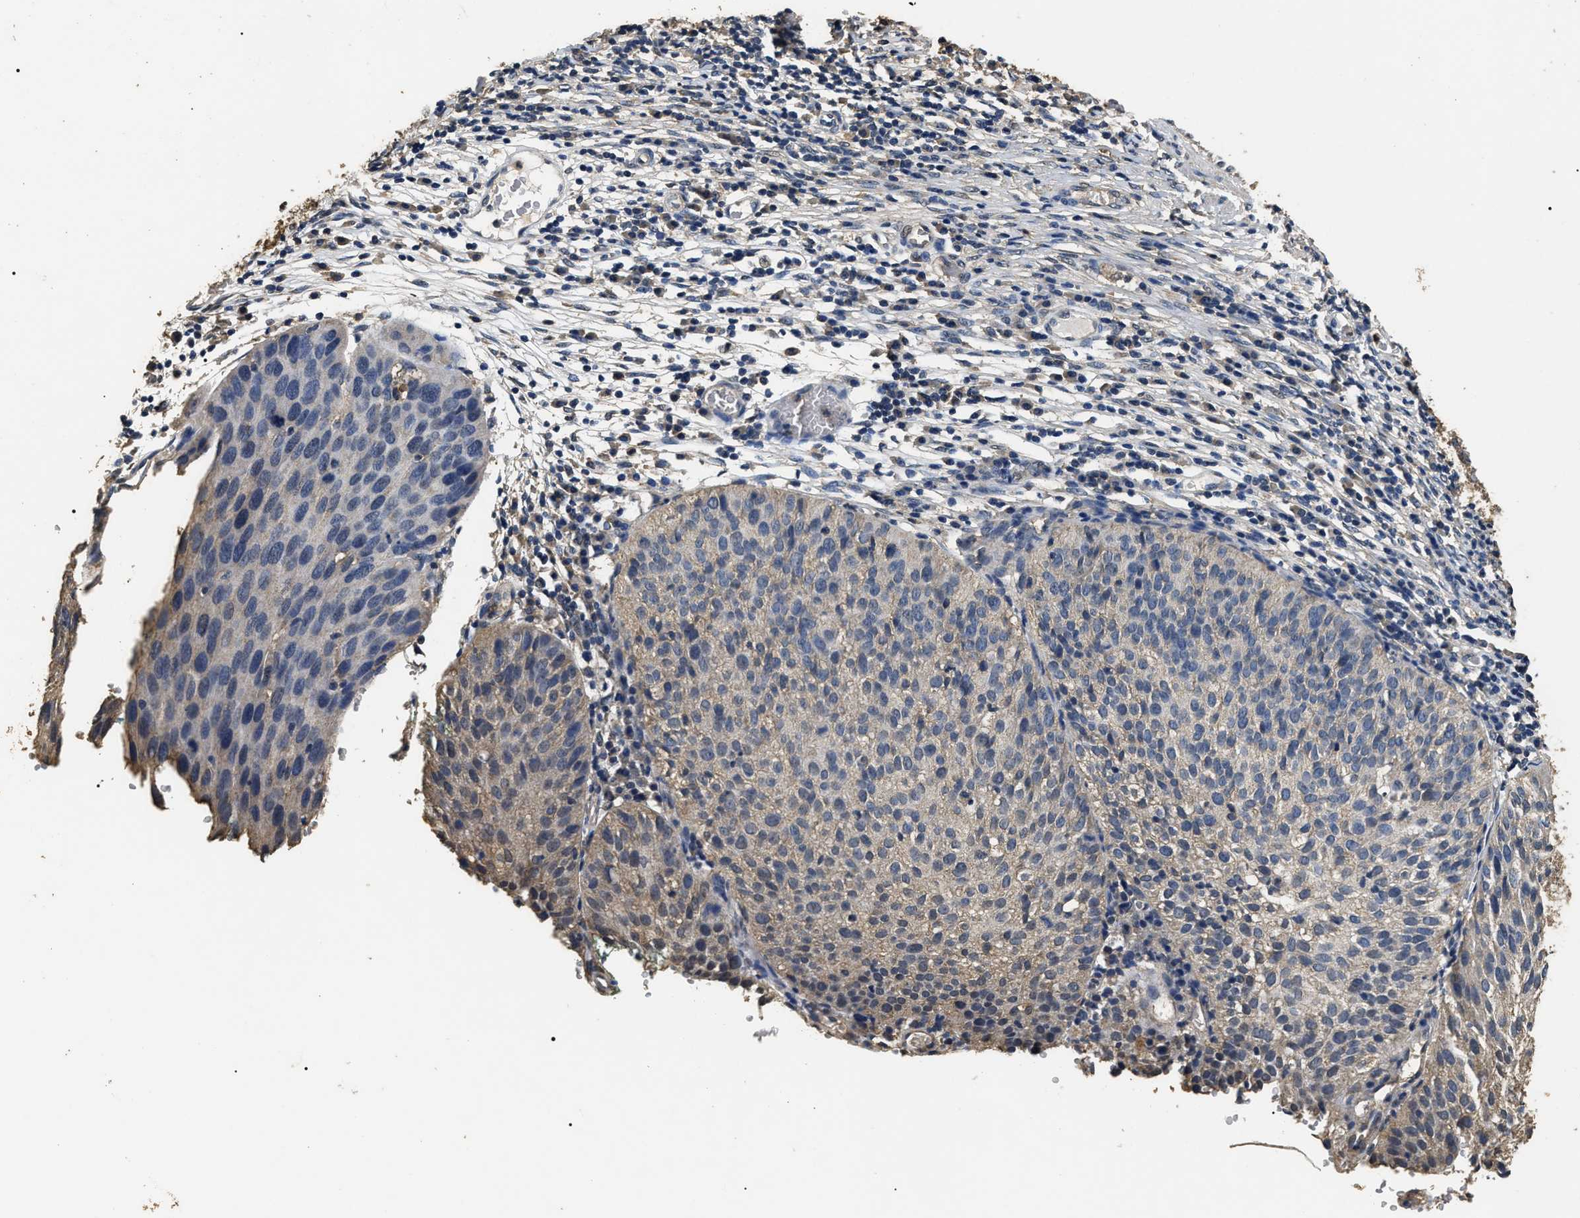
{"staining": {"intensity": "negative", "quantity": "none", "location": "none"}, "tissue": "cervical cancer", "cell_type": "Tumor cells", "image_type": "cancer", "snomed": [{"axis": "morphology", "description": "Squamous cell carcinoma, NOS"}, {"axis": "topography", "description": "Cervix"}], "caption": "Human cervical squamous cell carcinoma stained for a protein using immunohistochemistry (IHC) demonstrates no staining in tumor cells.", "gene": "PSMD8", "patient": {"sex": "female", "age": 38}}